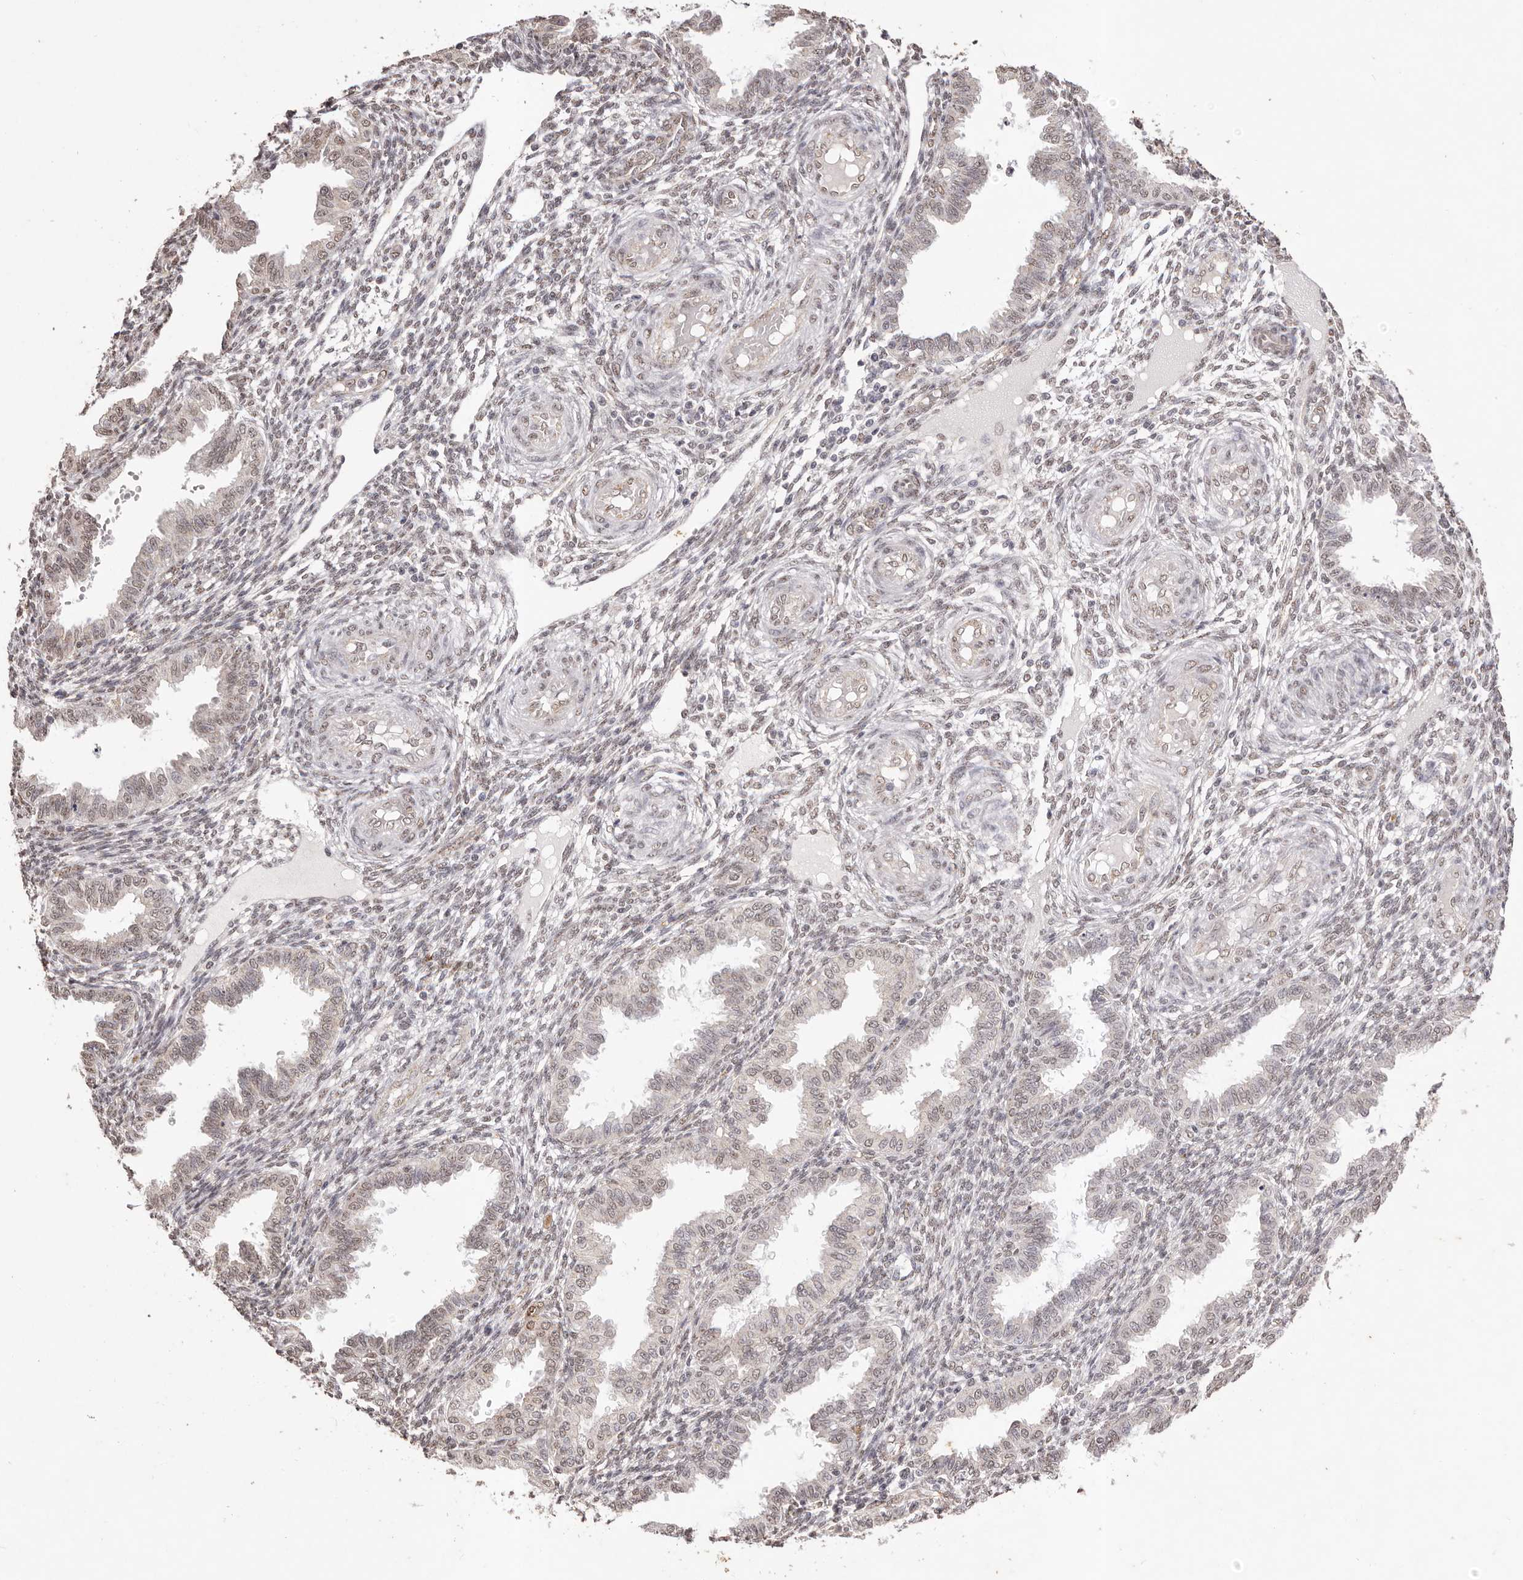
{"staining": {"intensity": "weak", "quantity": ">75%", "location": "nuclear"}, "tissue": "endometrium", "cell_type": "Cells in endometrial stroma", "image_type": "normal", "snomed": [{"axis": "morphology", "description": "Normal tissue, NOS"}, {"axis": "topography", "description": "Endometrium"}], "caption": "A micrograph of endometrium stained for a protein reveals weak nuclear brown staining in cells in endometrial stroma. Ihc stains the protein of interest in brown and the nuclei are stained blue.", "gene": "RPS6KA5", "patient": {"sex": "female", "age": 33}}